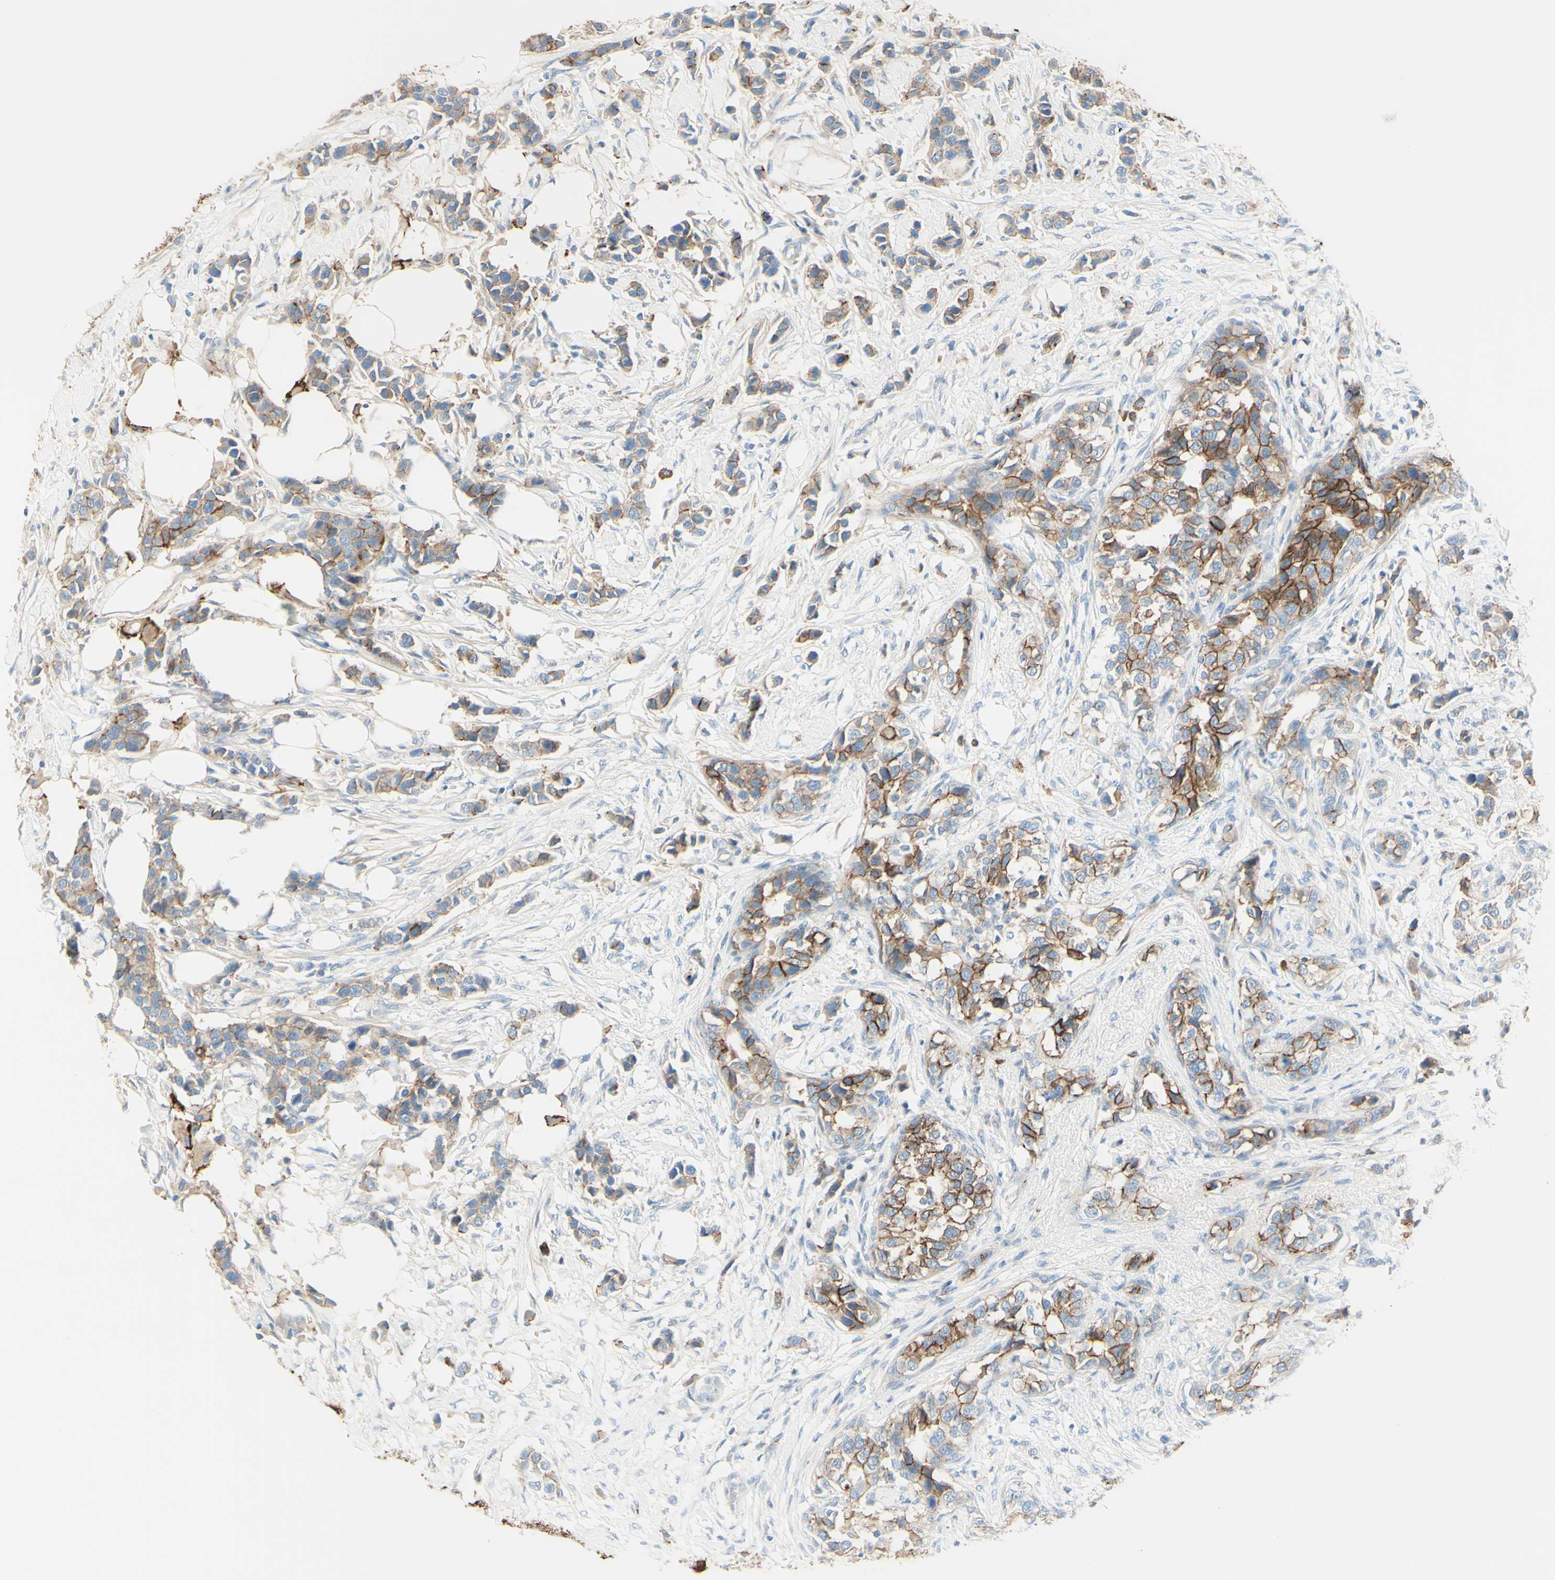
{"staining": {"intensity": "moderate", "quantity": "25%-75%", "location": "cytoplasmic/membranous"}, "tissue": "breast cancer", "cell_type": "Tumor cells", "image_type": "cancer", "snomed": [{"axis": "morphology", "description": "Normal tissue, NOS"}, {"axis": "morphology", "description": "Duct carcinoma"}, {"axis": "topography", "description": "Breast"}], "caption": "Immunohistochemistry of human breast infiltrating ductal carcinoma reveals medium levels of moderate cytoplasmic/membranous staining in approximately 25%-75% of tumor cells. (DAB = brown stain, brightfield microscopy at high magnification).", "gene": "ALCAM", "patient": {"sex": "female", "age": 50}}